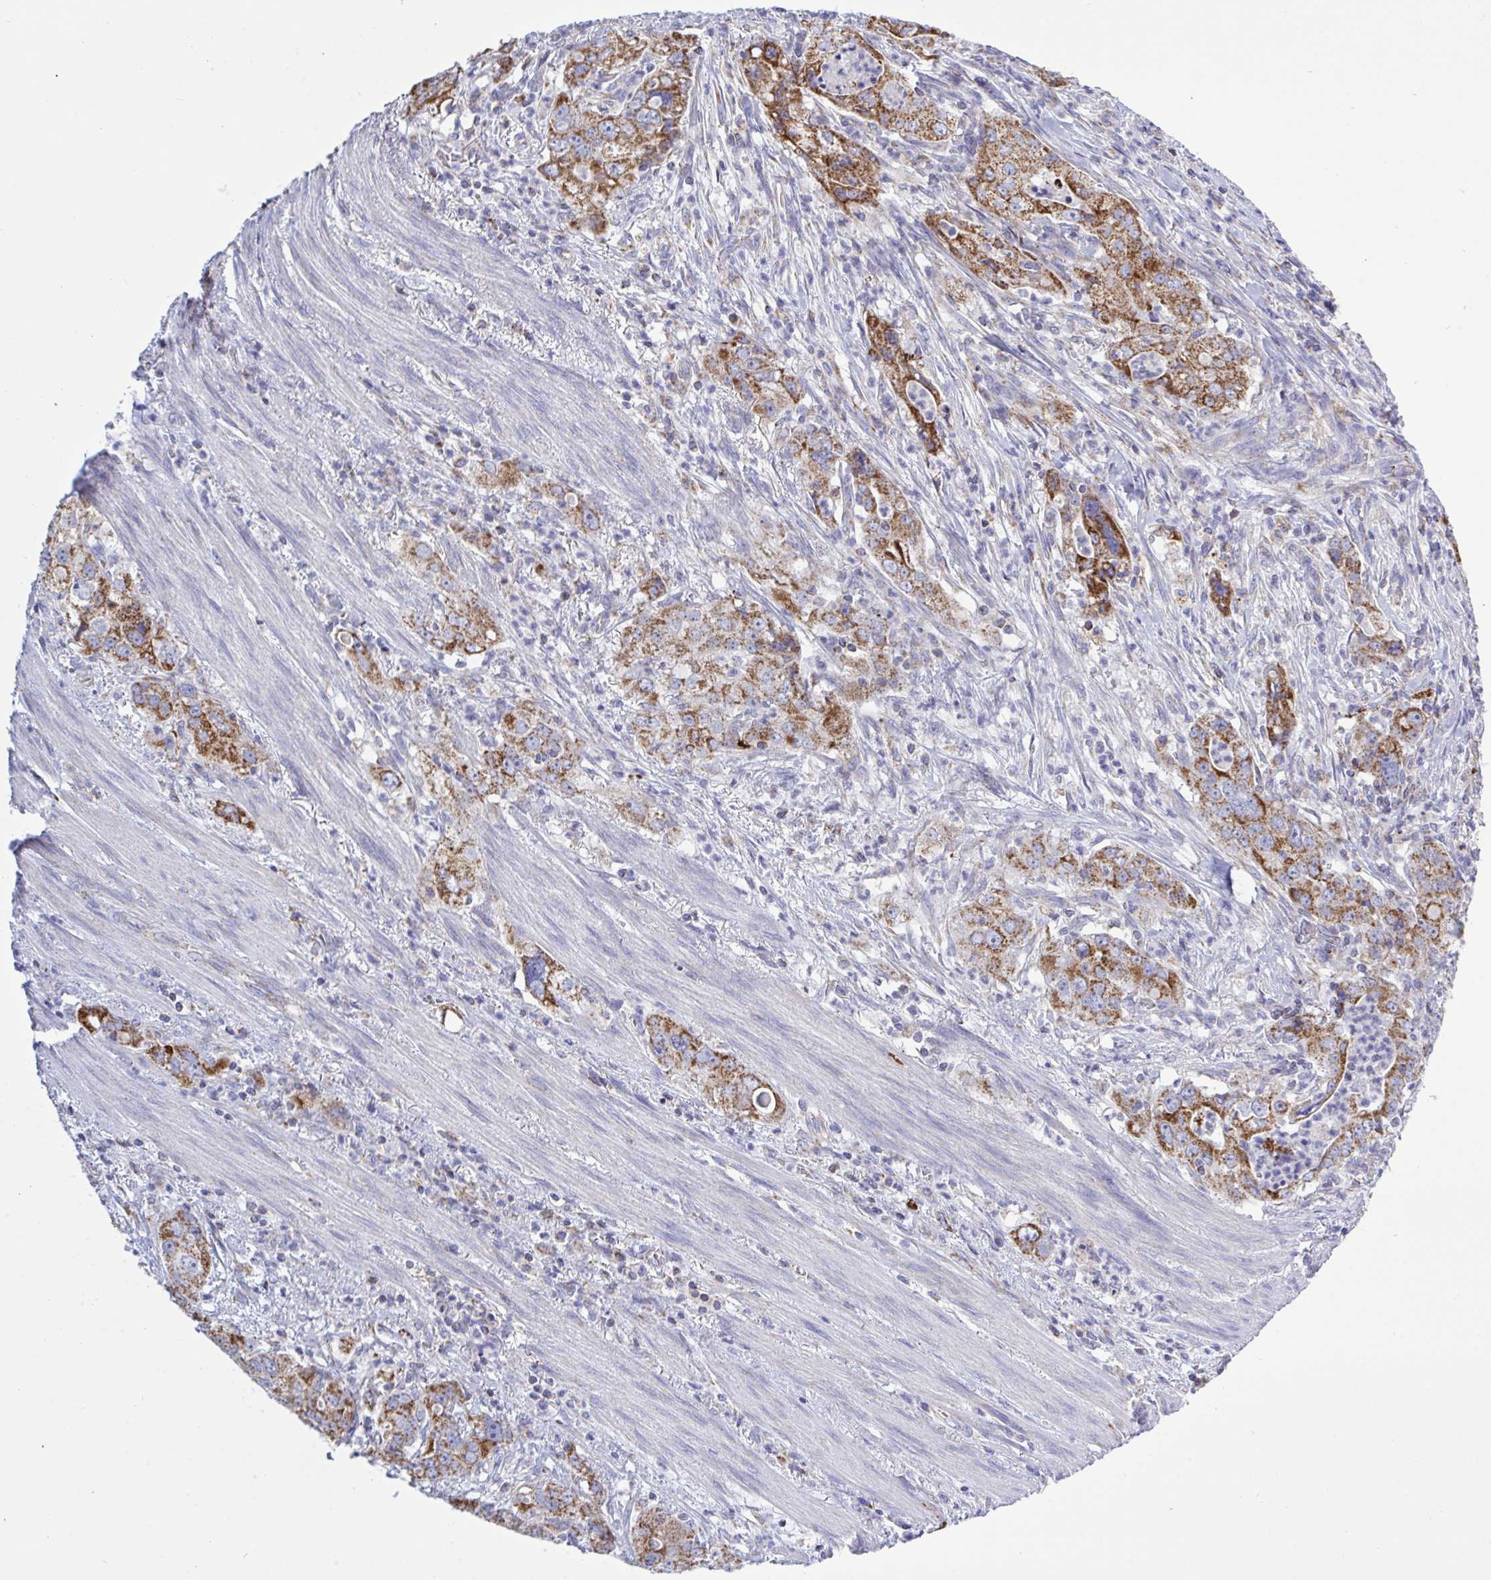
{"staining": {"intensity": "moderate", "quantity": ">75%", "location": "cytoplasmic/membranous"}, "tissue": "stomach cancer", "cell_type": "Tumor cells", "image_type": "cancer", "snomed": [{"axis": "morphology", "description": "Adenocarcinoma, NOS"}, {"axis": "topography", "description": "Stomach, upper"}], "caption": "Stomach cancer (adenocarcinoma) stained with immunohistochemistry (IHC) exhibits moderate cytoplasmic/membranous staining in about >75% of tumor cells.", "gene": "HSPE1", "patient": {"sex": "male", "age": 75}}